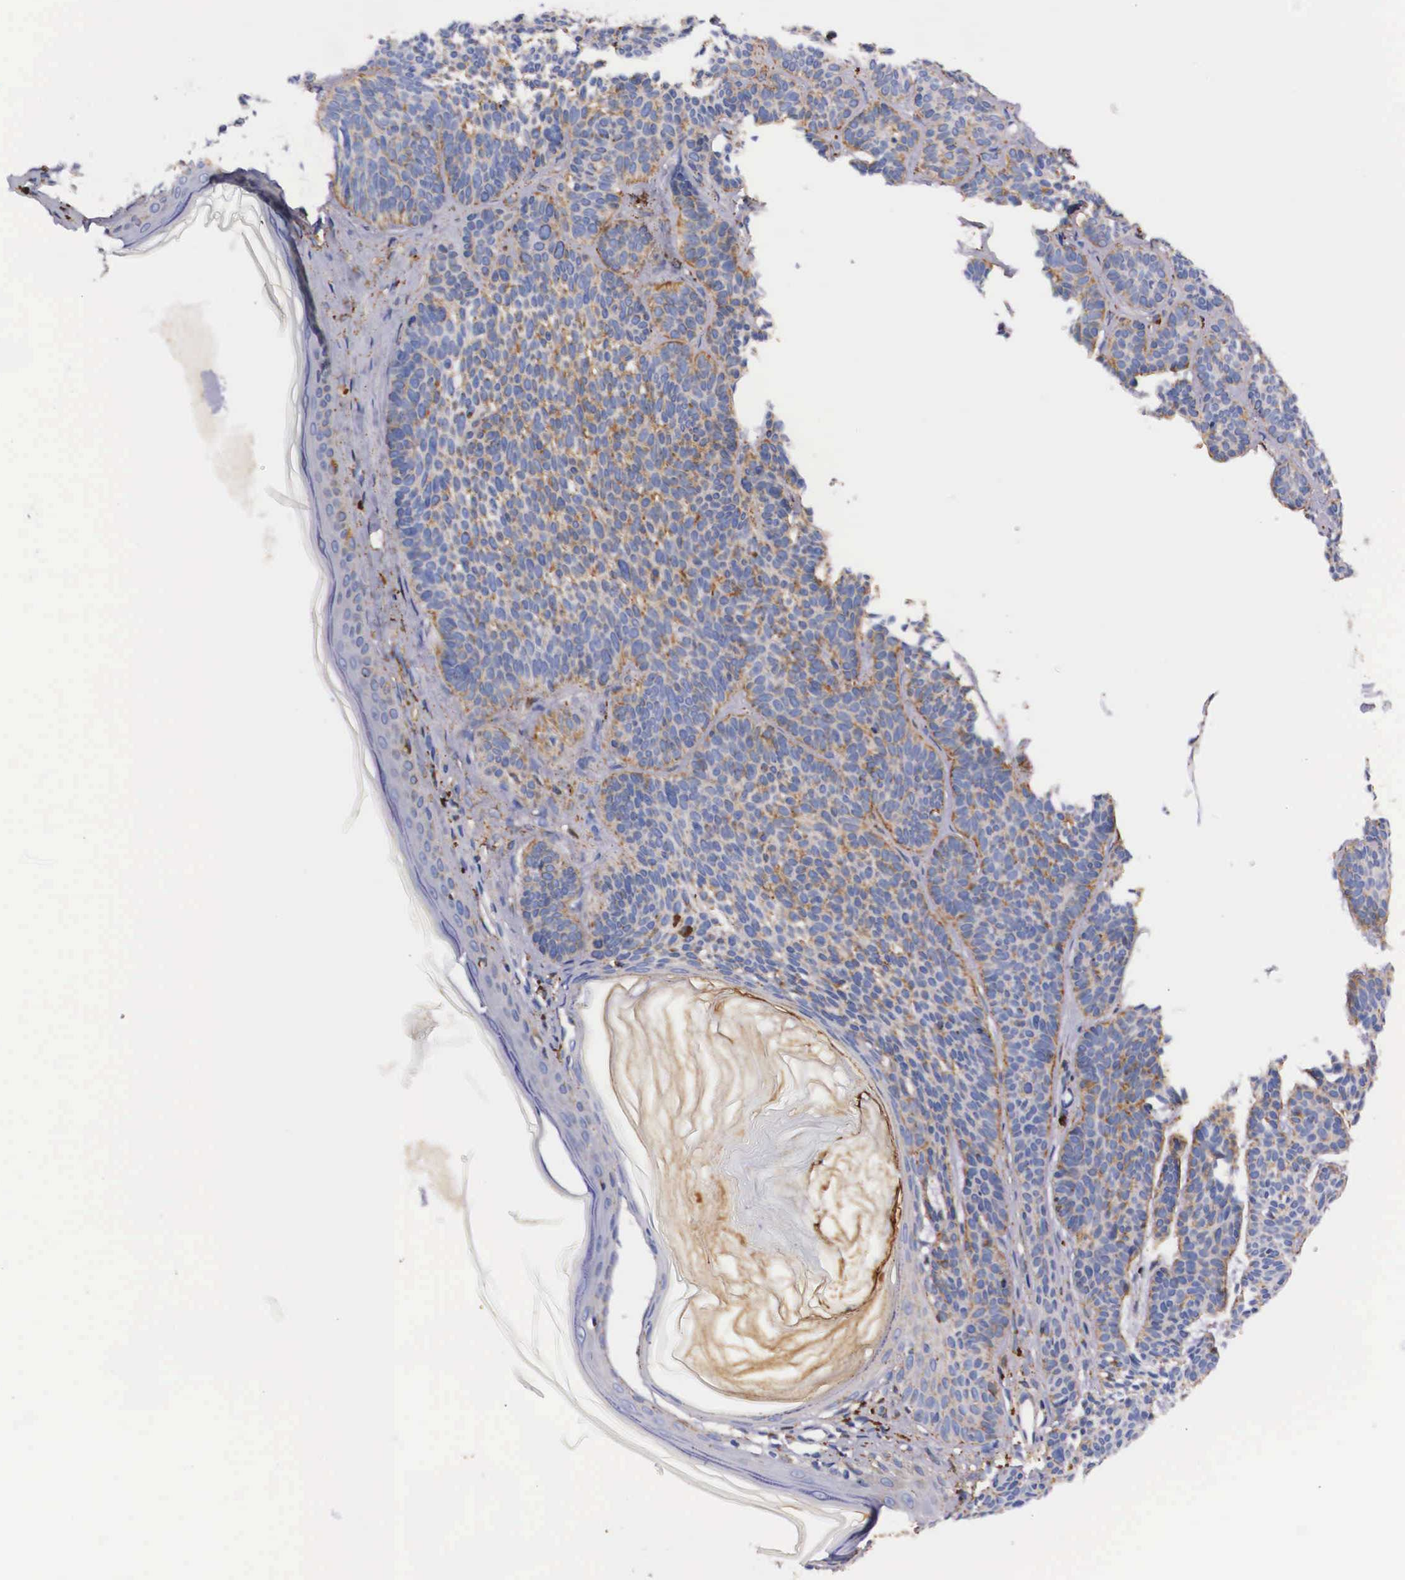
{"staining": {"intensity": "weak", "quantity": "<25%", "location": "cytoplasmic/membranous"}, "tissue": "skin cancer", "cell_type": "Tumor cells", "image_type": "cancer", "snomed": [{"axis": "morphology", "description": "Basal cell carcinoma"}, {"axis": "topography", "description": "Skin"}], "caption": "The micrograph demonstrates no significant positivity in tumor cells of skin basal cell carcinoma.", "gene": "NAGA", "patient": {"sex": "female", "age": 62}}